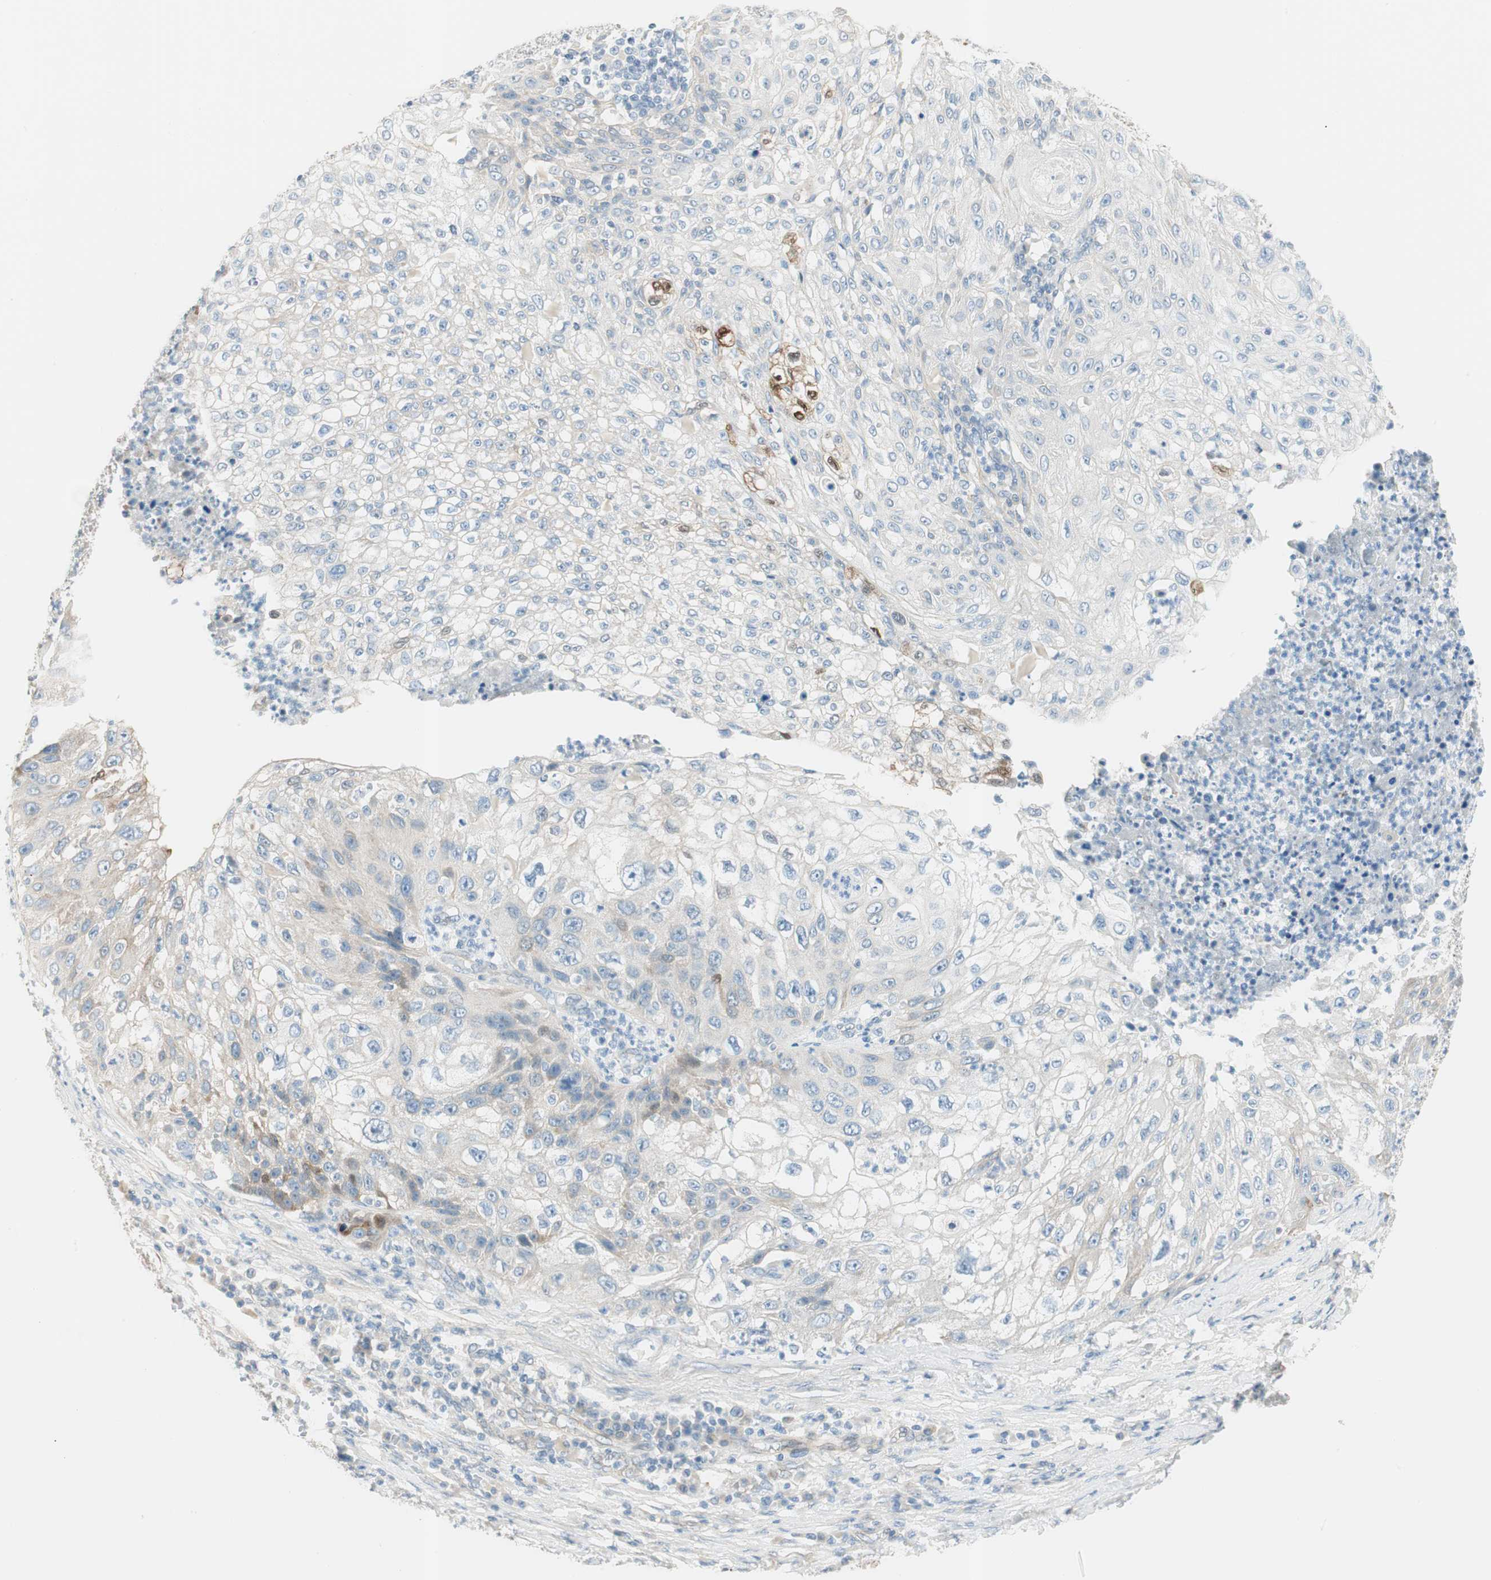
{"staining": {"intensity": "moderate", "quantity": "<25%", "location": "cytoplasmic/membranous,nuclear"}, "tissue": "lung cancer", "cell_type": "Tumor cells", "image_type": "cancer", "snomed": [{"axis": "morphology", "description": "Inflammation, NOS"}, {"axis": "morphology", "description": "Squamous cell carcinoma, NOS"}, {"axis": "topography", "description": "Lymph node"}, {"axis": "topography", "description": "Soft tissue"}, {"axis": "topography", "description": "Lung"}], "caption": "Immunohistochemical staining of human lung cancer exhibits low levels of moderate cytoplasmic/membranous and nuclear positivity in approximately <25% of tumor cells. The protein is stained brown, and the nuclei are stained in blue (DAB (3,3'-diaminobenzidine) IHC with brightfield microscopy, high magnification).", "gene": "CDK3", "patient": {"sex": "male", "age": 66}}